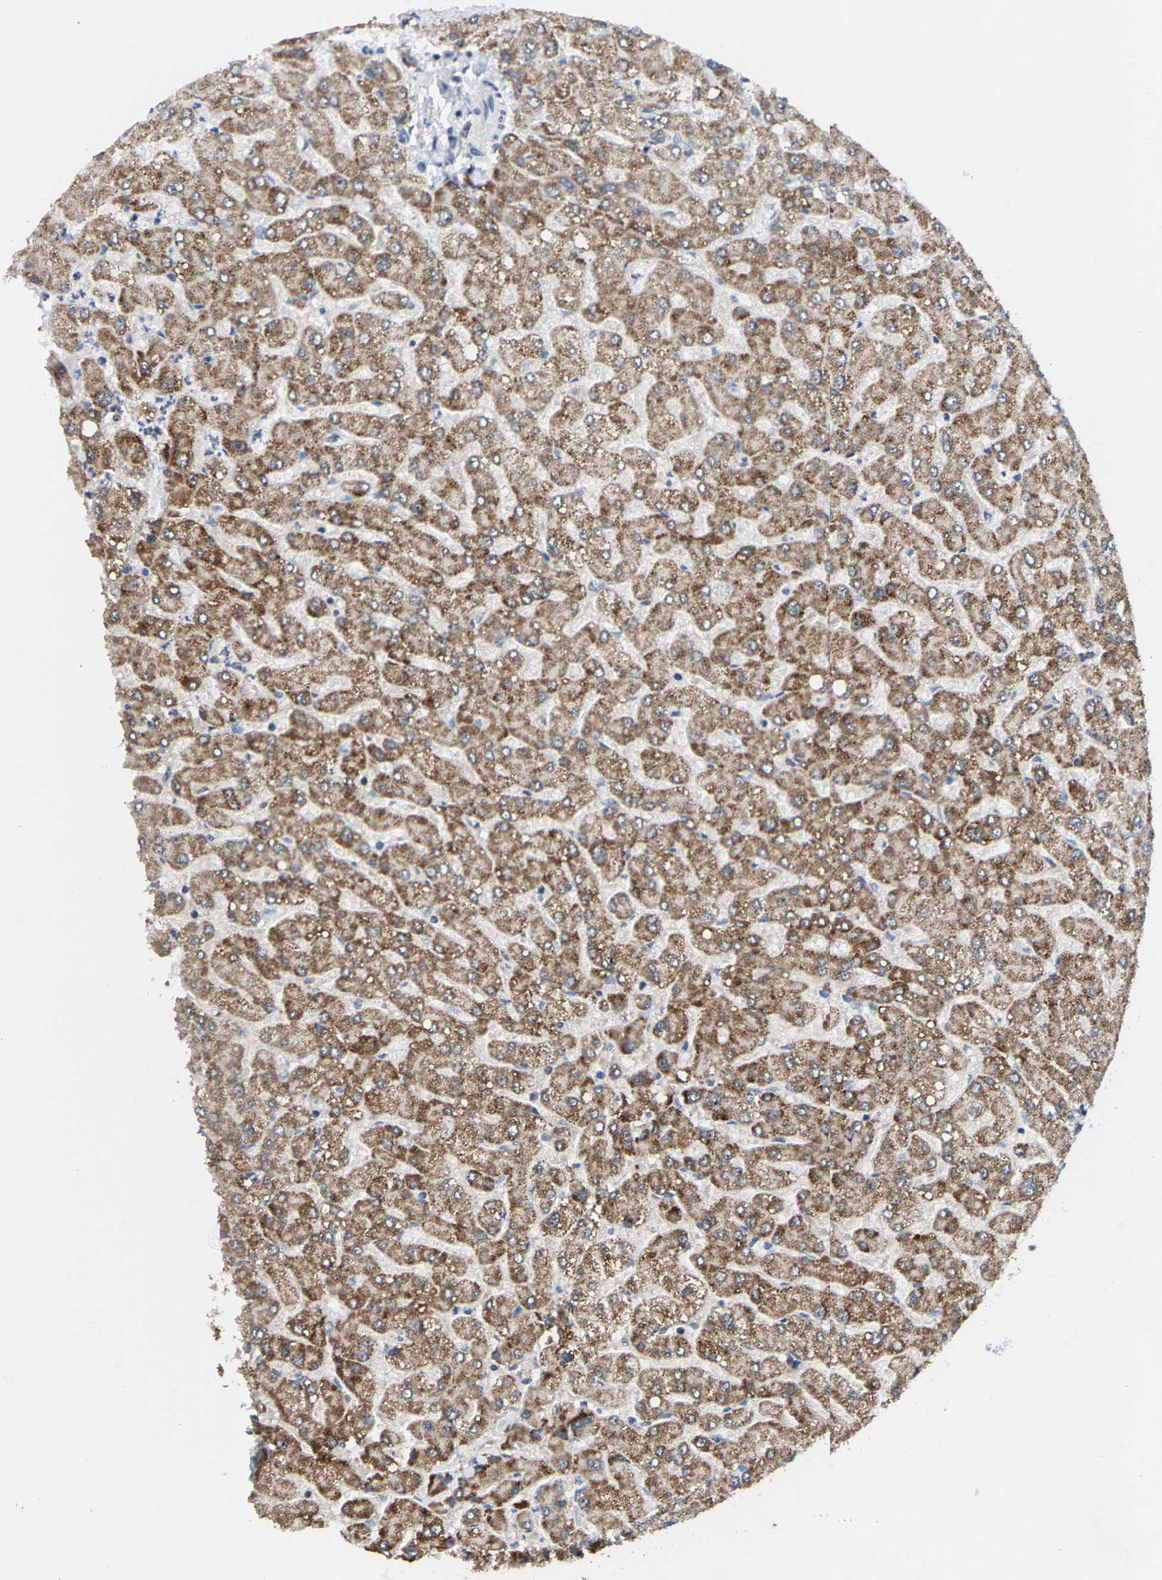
{"staining": {"intensity": "moderate", "quantity": "25%-75%", "location": "cytoplasmic/membranous"}, "tissue": "liver", "cell_type": "Cholangiocytes", "image_type": "normal", "snomed": [{"axis": "morphology", "description": "Normal tissue, NOS"}, {"axis": "topography", "description": "Liver"}], "caption": "Brown immunohistochemical staining in normal liver demonstrates moderate cytoplasmic/membranous expression in approximately 25%-75% of cholangiocytes.", "gene": "TDRKH", "patient": {"sex": "male", "age": 55}}